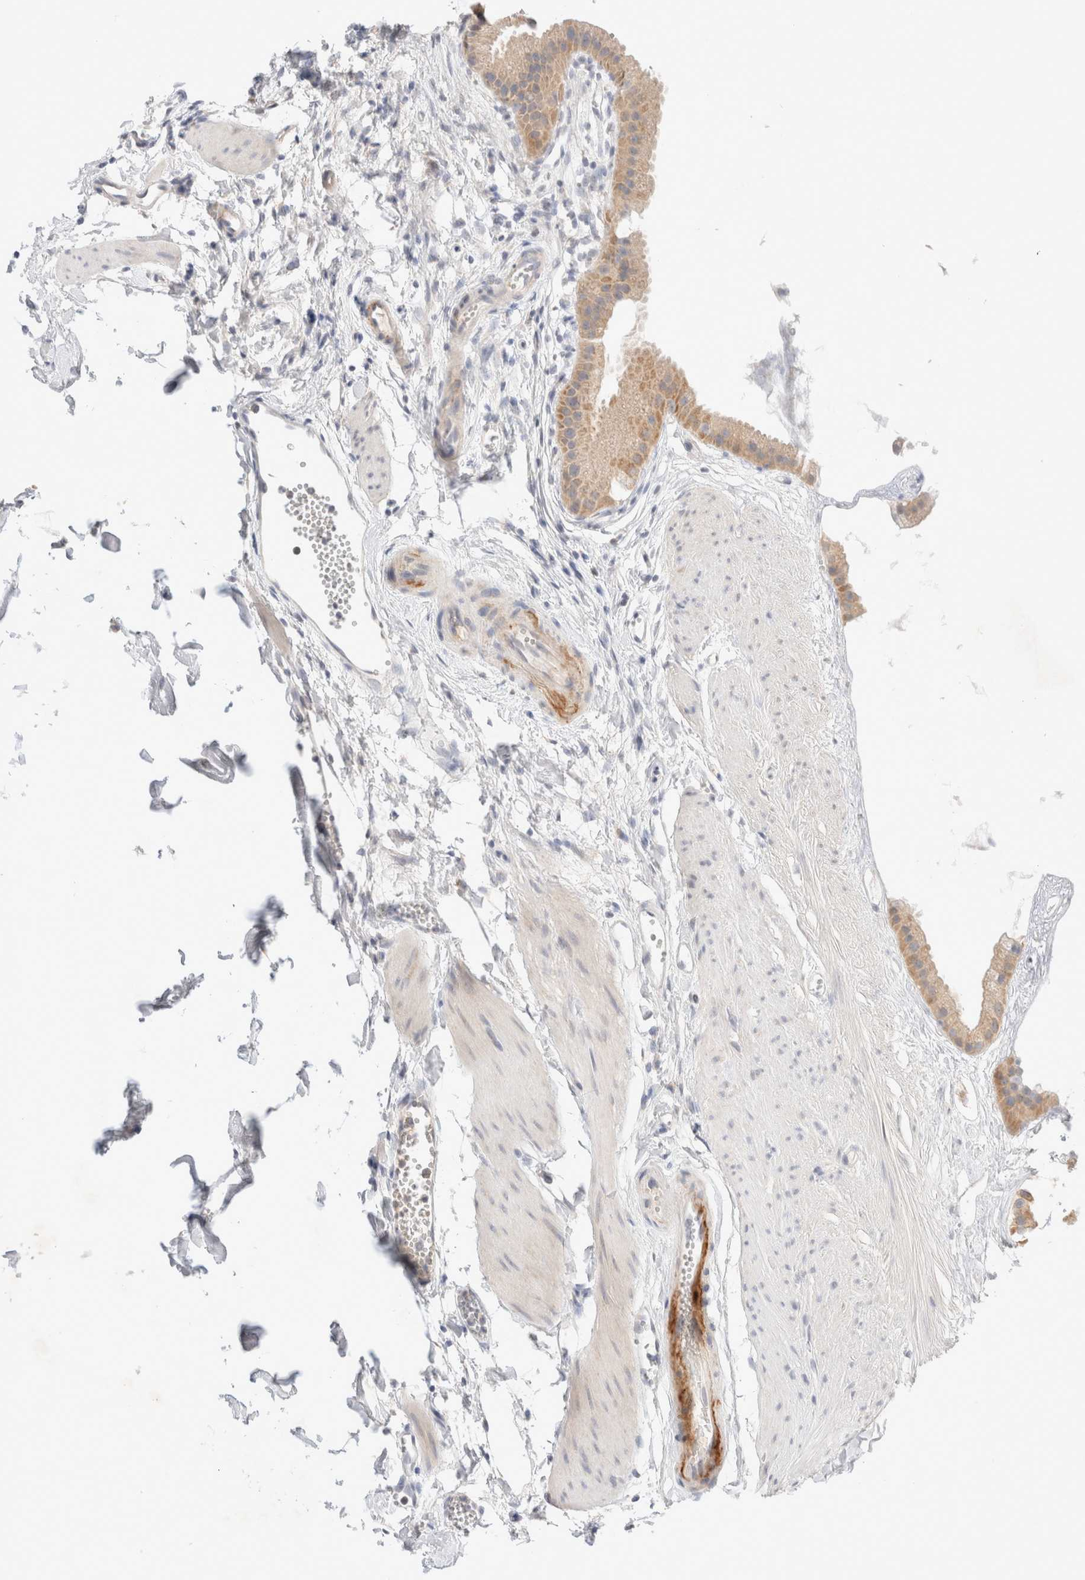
{"staining": {"intensity": "moderate", "quantity": ">75%", "location": "cytoplasmic/membranous"}, "tissue": "gallbladder", "cell_type": "Glandular cells", "image_type": "normal", "snomed": [{"axis": "morphology", "description": "Normal tissue, NOS"}, {"axis": "topography", "description": "Gallbladder"}], "caption": "Normal gallbladder demonstrates moderate cytoplasmic/membranous expression in about >75% of glandular cells.", "gene": "SPATA20", "patient": {"sex": "female", "age": 64}}